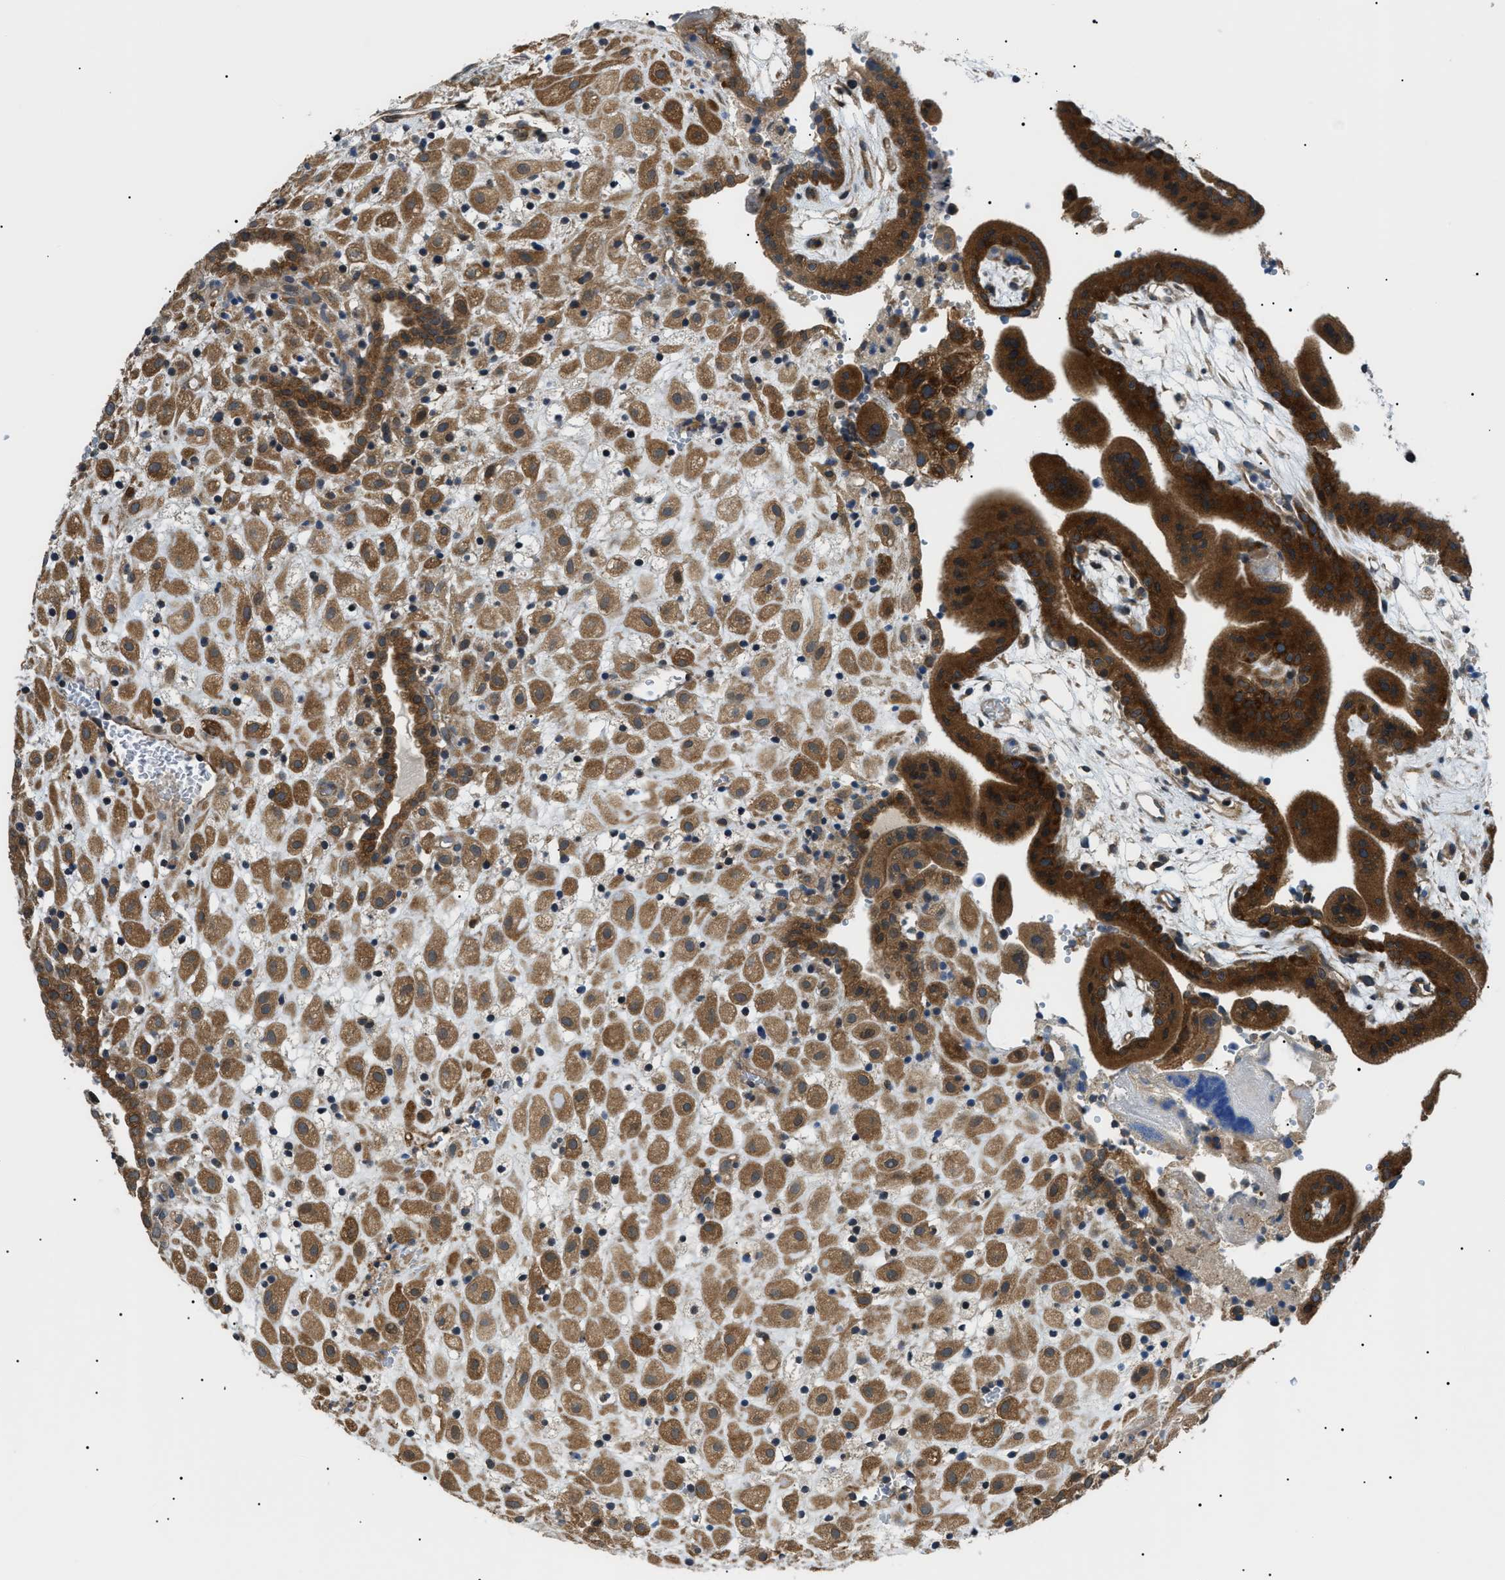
{"staining": {"intensity": "moderate", "quantity": ">75%", "location": "cytoplasmic/membranous"}, "tissue": "placenta", "cell_type": "Decidual cells", "image_type": "normal", "snomed": [{"axis": "morphology", "description": "Normal tissue, NOS"}, {"axis": "topography", "description": "Placenta"}], "caption": "Immunohistochemistry (IHC) image of benign placenta: human placenta stained using immunohistochemistry (IHC) reveals medium levels of moderate protein expression localized specifically in the cytoplasmic/membranous of decidual cells, appearing as a cytoplasmic/membranous brown color.", "gene": "SRPK1", "patient": {"sex": "female", "age": 18}}